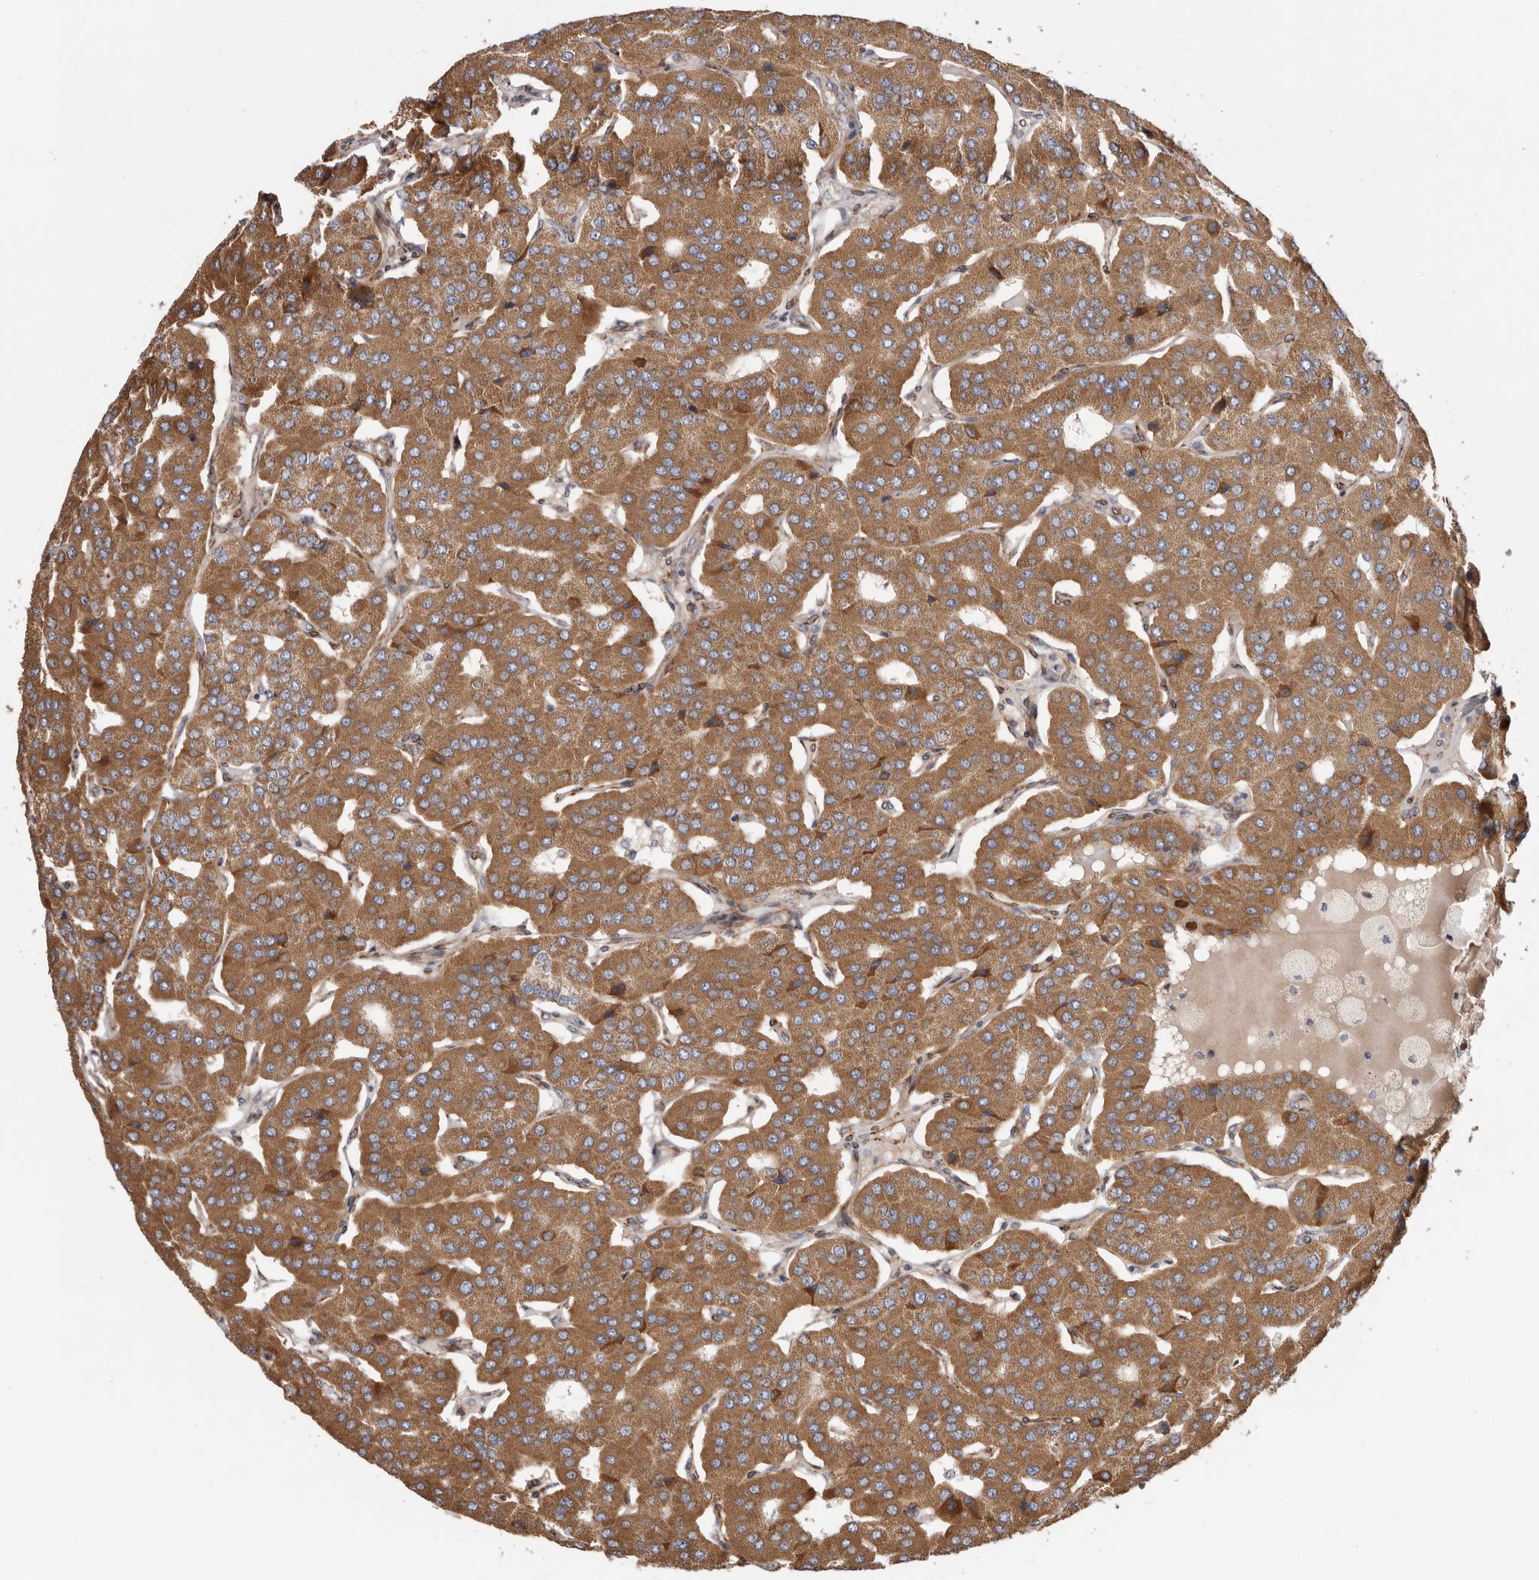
{"staining": {"intensity": "moderate", "quantity": ">75%", "location": "cytoplasmic/membranous"}, "tissue": "parathyroid gland", "cell_type": "Glandular cells", "image_type": "normal", "snomed": [{"axis": "morphology", "description": "Normal tissue, NOS"}, {"axis": "morphology", "description": "Adenoma, NOS"}, {"axis": "topography", "description": "Parathyroid gland"}], "caption": "IHC staining of unremarkable parathyroid gland, which reveals medium levels of moderate cytoplasmic/membranous positivity in about >75% of glandular cells indicating moderate cytoplasmic/membranous protein expression. The staining was performed using DAB (3,3'-diaminobenzidine) (brown) for protein detection and nuclei were counterstained in hematoxylin (blue).", "gene": "PROKR1", "patient": {"sex": "female", "age": 86}}